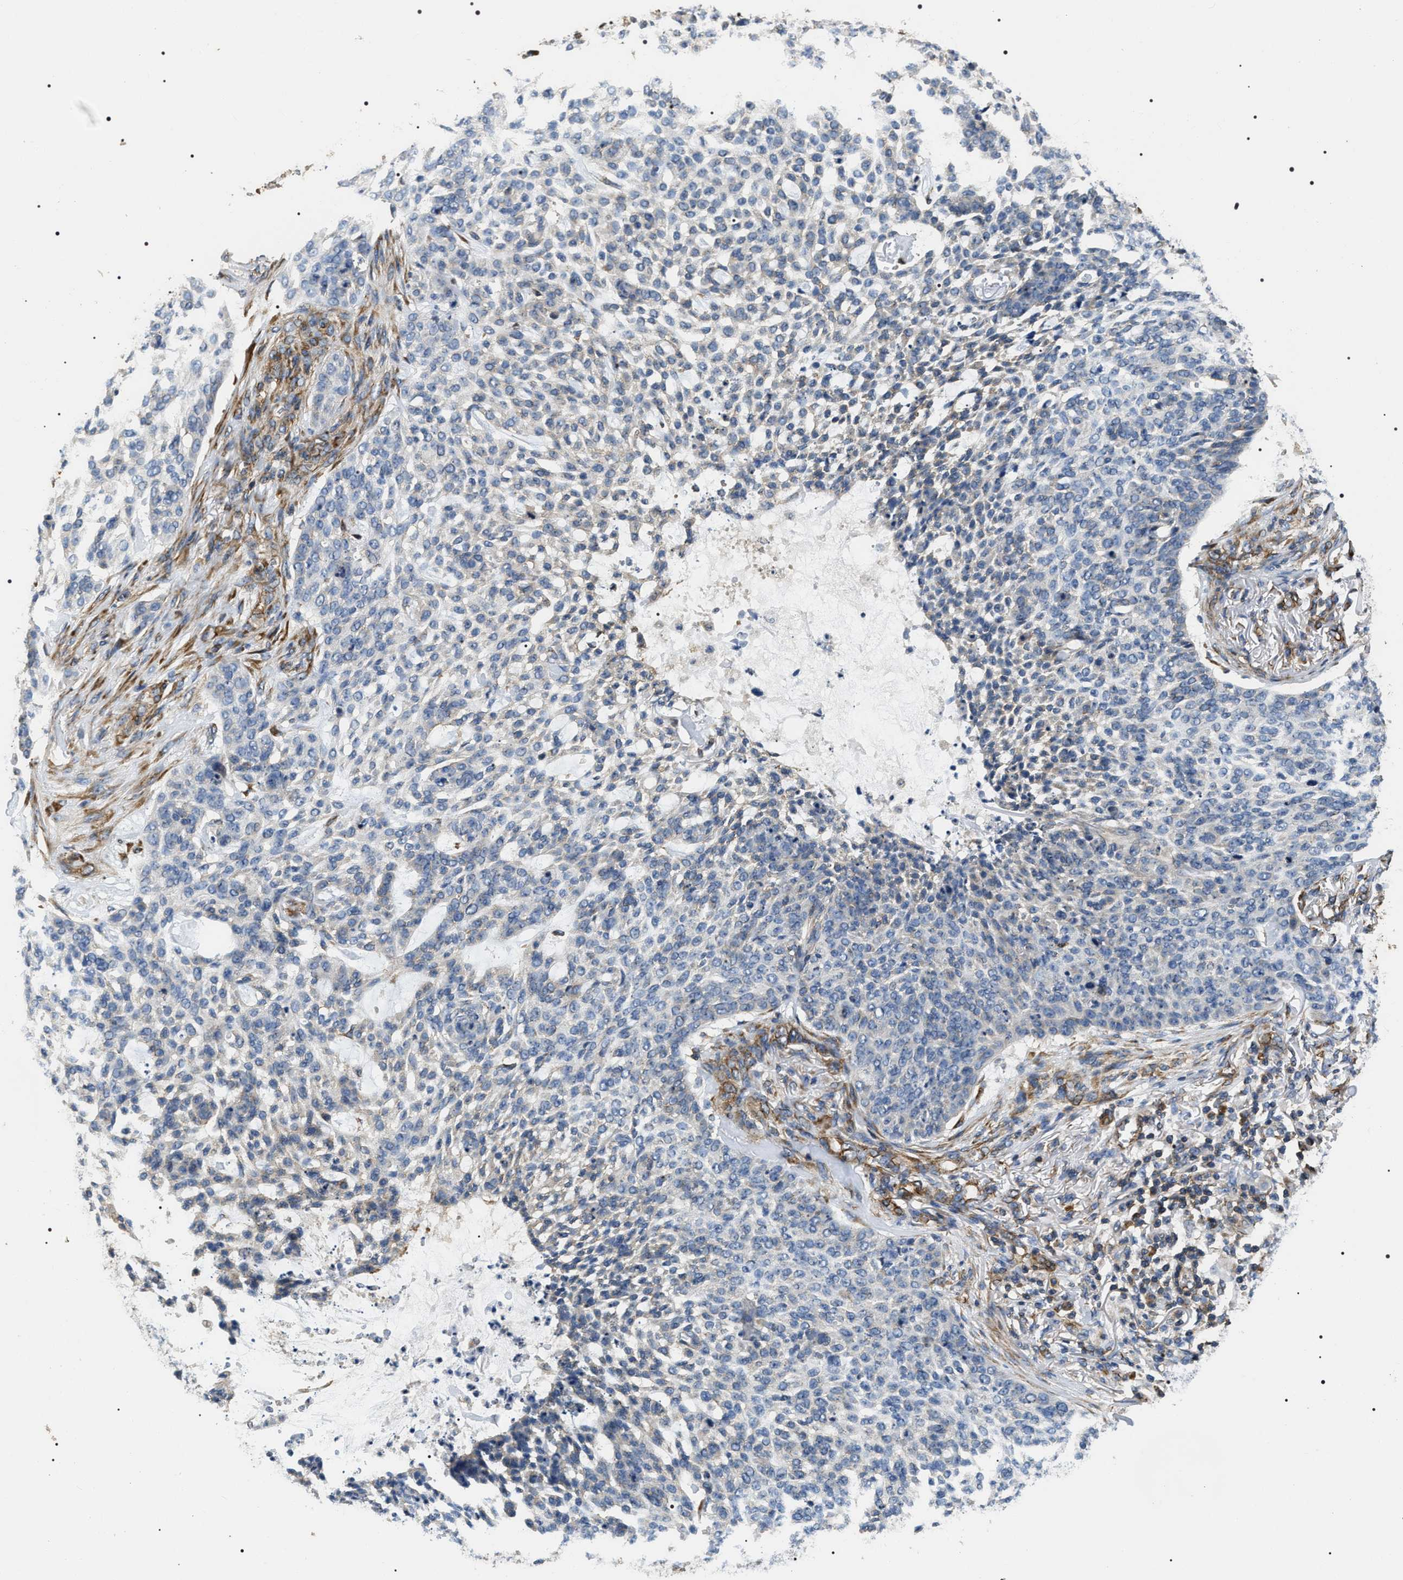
{"staining": {"intensity": "negative", "quantity": "none", "location": "none"}, "tissue": "skin cancer", "cell_type": "Tumor cells", "image_type": "cancer", "snomed": [{"axis": "morphology", "description": "Basal cell carcinoma"}, {"axis": "topography", "description": "Skin"}], "caption": "The micrograph shows no significant positivity in tumor cells of skin basal cell carcinoma. (Brightfield microscopy of DAB (3,3'-diaminobenzidine) immunohistochemistry (IHC) at high magnification).", "gene": "ZC3HAV1L", "patient": {"sex": "female", "age": 64}}